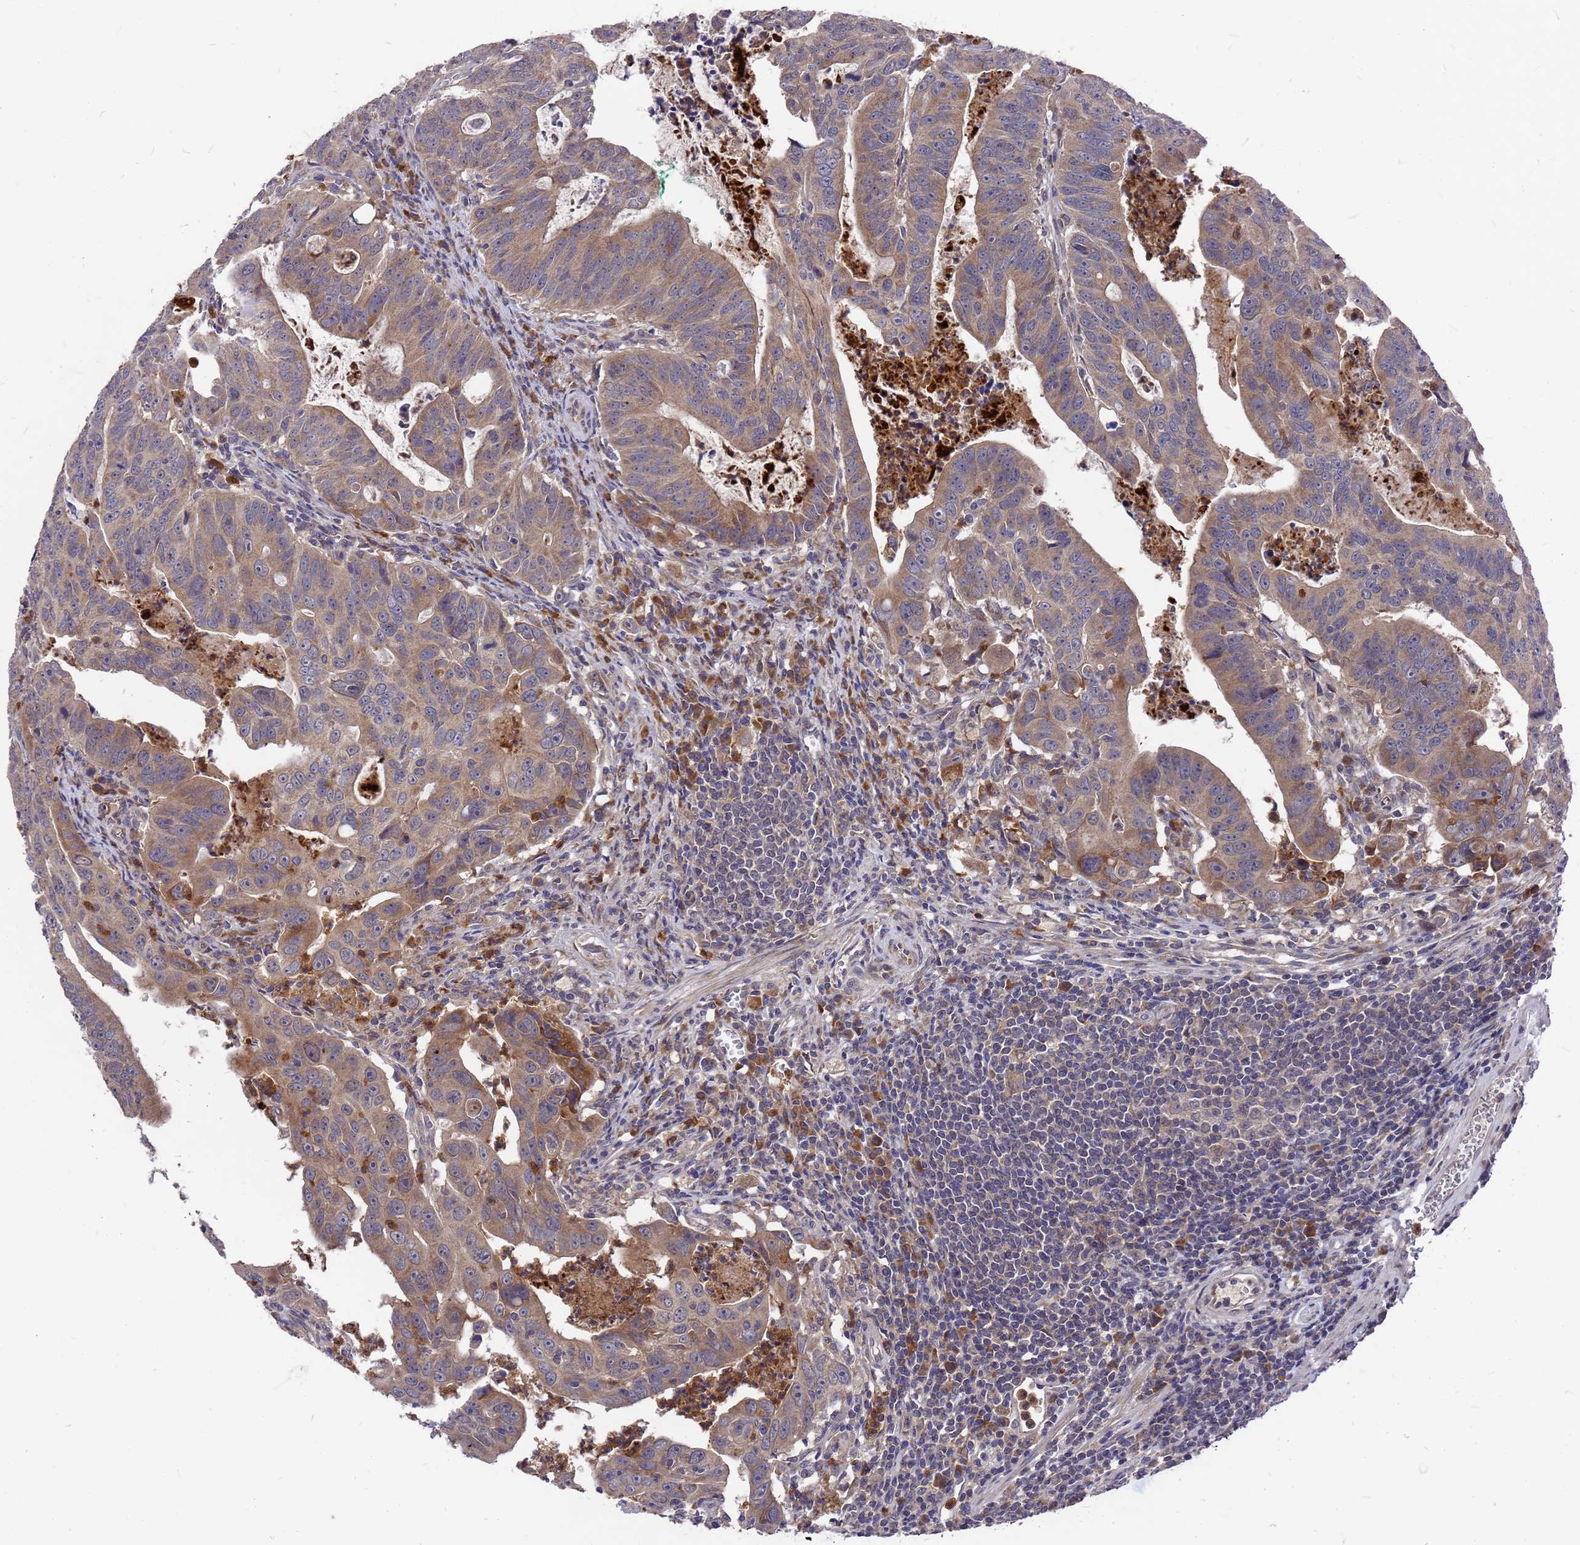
{"staining": {"intensity": "moderate", "quantity": ">75%", "location": "cytoplasmic/membranous"}, "tissue": "colorectal cancer", "cell_type": "Tumor cells", "image_type": "cancer", "snomed": [{"axis": "morphology", "description": "Adenocarcinoma, NOS"}, {"axis": "topography", "description": "Rectum"}], "caption": "Immunohistochemical staining of human colorectal cancer exhibits medium levels of moderate cytoplasmic/membranous expression in approximately >75% of tumor cells.", "gene": "ZNF717", "patient": {"sex": "male", "age": 69}}